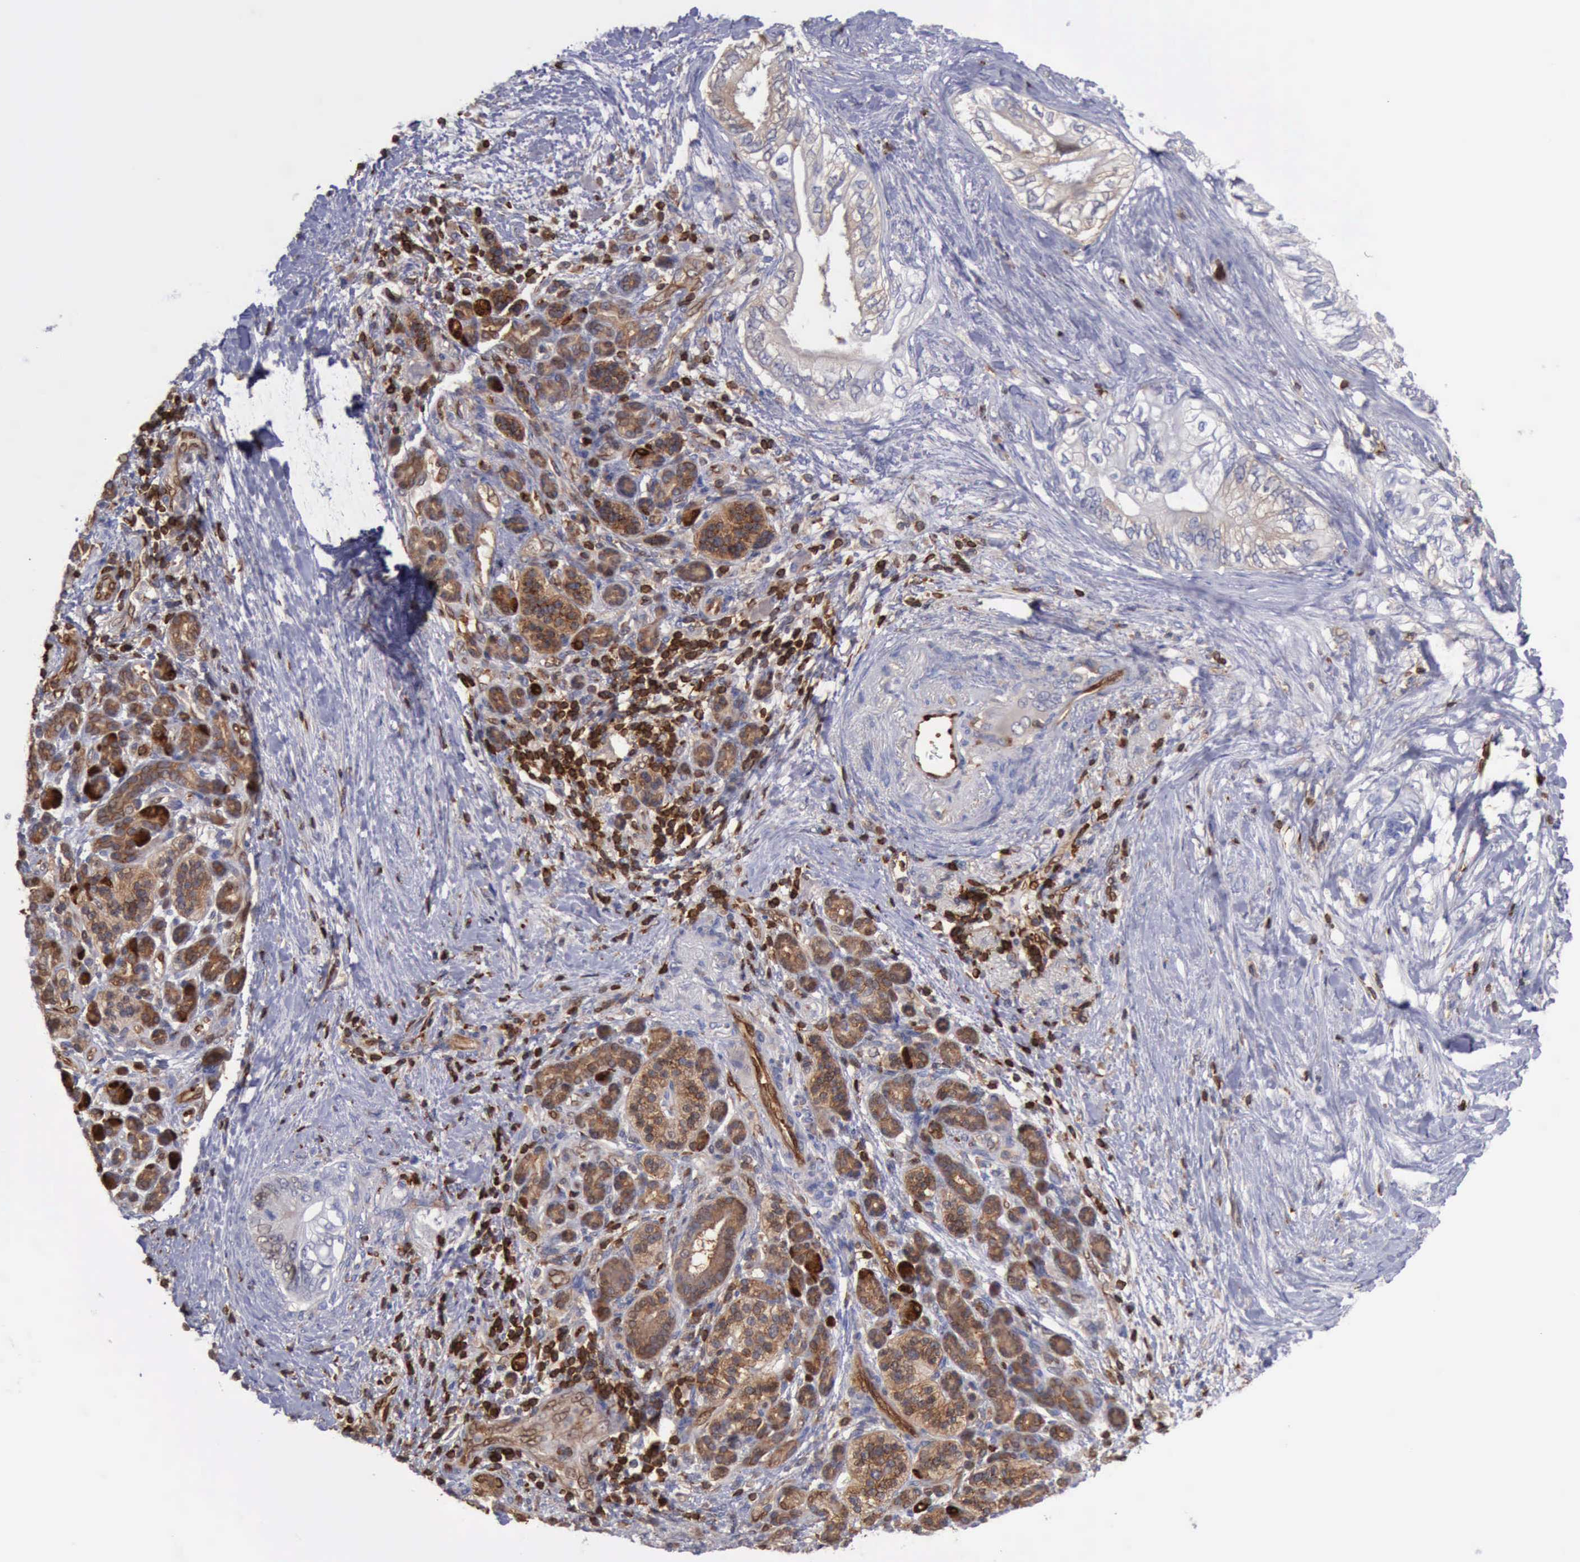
{"staining": {"intensity": "negative", "quantity": "none", "location": "none"}, "tissue": "pancreatic cancer", "cell_type": "Tumor cells", "image_type": "cancer", "snomed": [{"axis": "morphology", "description": "Adenocarcinoma, NOS"}, {"axis": "topography", "description": "Pancreas"}], "caption": "Tumor cells are negative for protein expression in human pancreatic cancer (adenocarcinoma).", "gene": "PDCD4", "patient": {"sex": "female", "age": 66}}